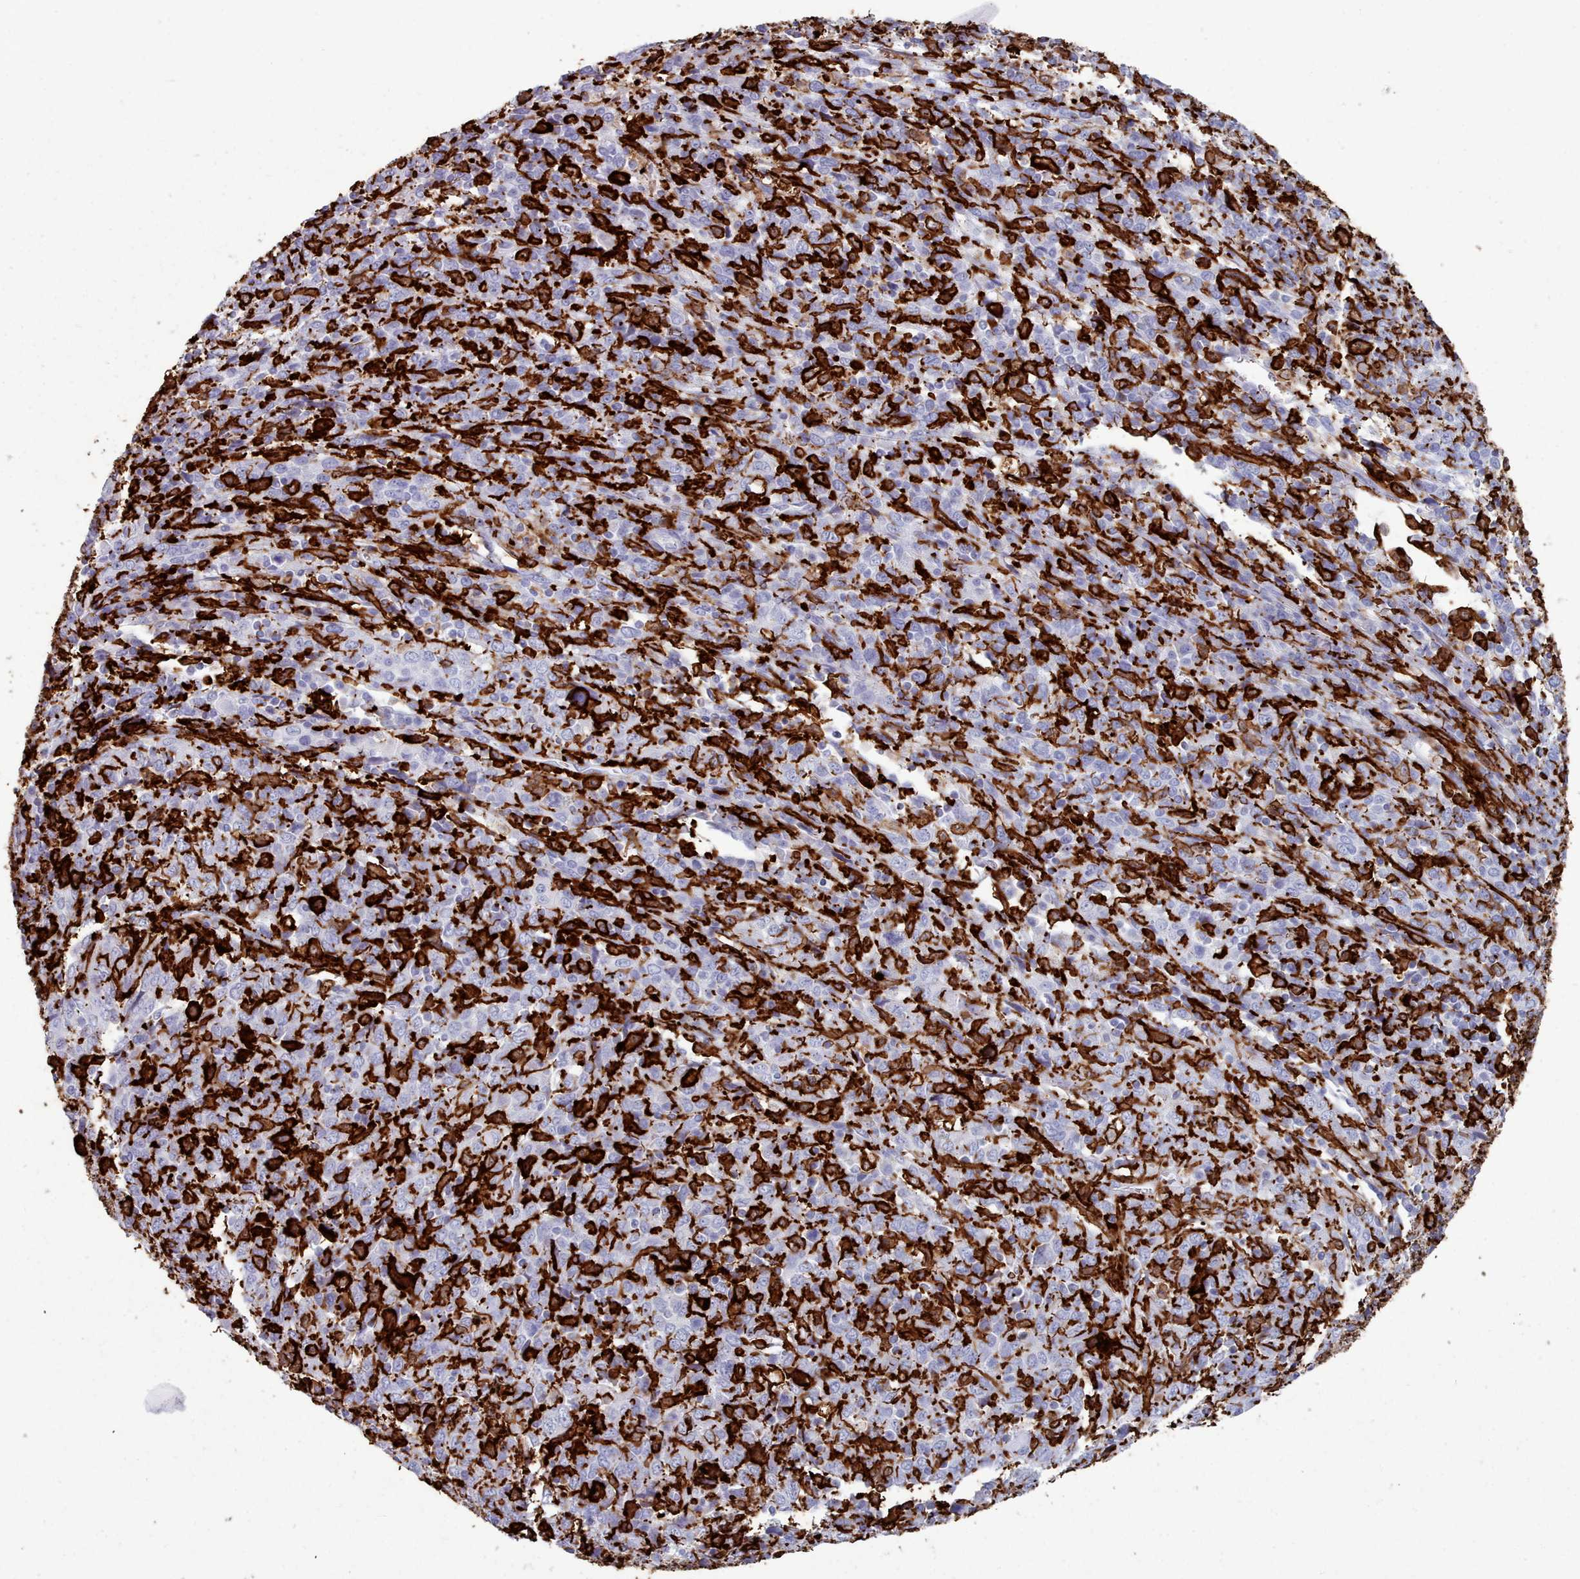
{"staining": {"intensity": "negative", "quantity": "none", "location": "none"}, "tissue": "cervical cancer", "cell_type": "Tumor cells", "image_type": "cancer", "snomed": [{"axis": "morphology", "description": "Squamous cell carcinoma, NOS"}, {"axis": "topography", "description": "Cervix"}], "caption": "High power microscopy histopathology image of an IHC photomicrograph of squamous cell carcinoma (cervical), revealing no significant expression in tumor cells.", "gene": "AIF1", "patient": {"sex": "female", "age": 46}}